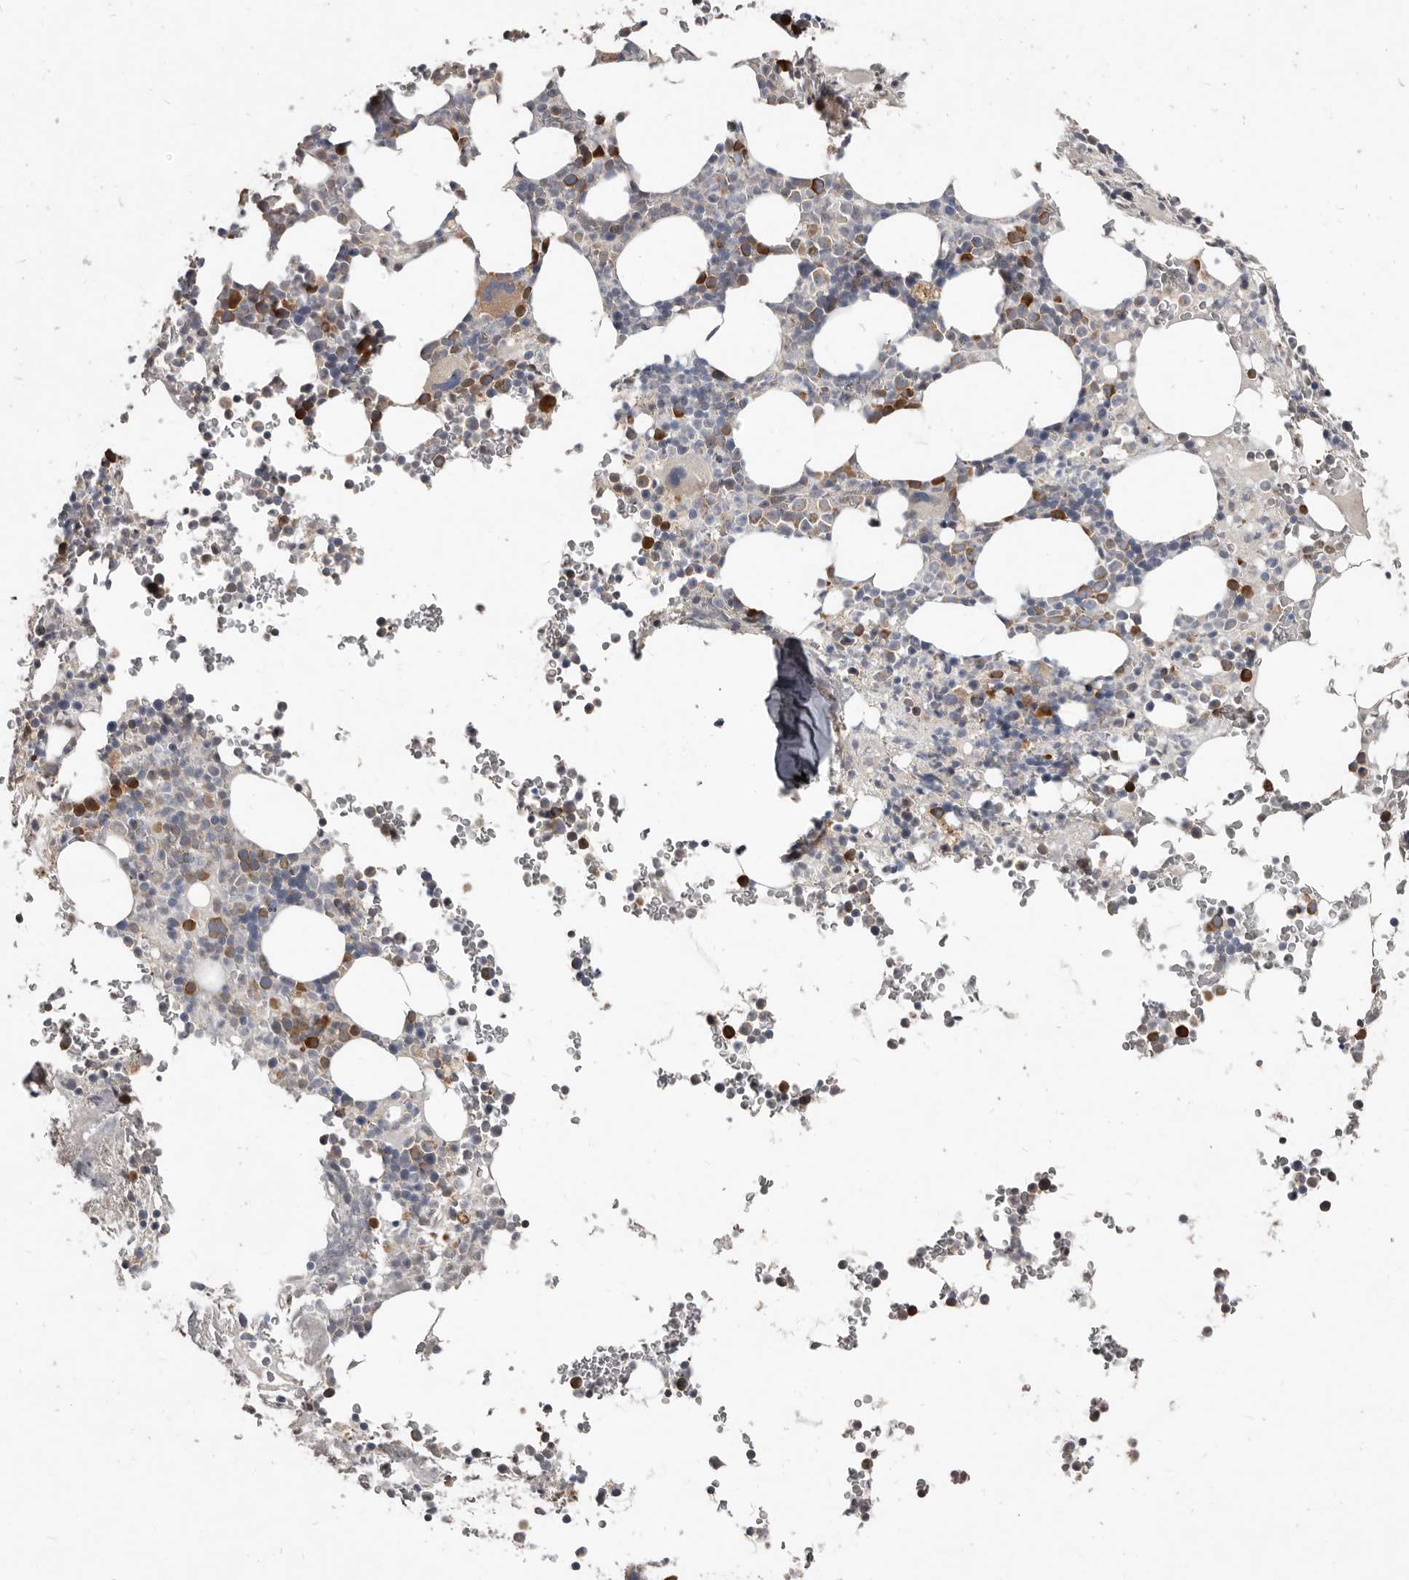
{"staining": {"intensity": "strong", "quantity": "<25%", "location": "cytoplasmic/membranous"}, "tissue": "bone marrow", "cell_type": "Hematopoietic cells", "image_type": "normal", "snomed": [{"axis": "morphology", "description": "Normal tissue, NOS"}, {"axis": "topography", "description": "Bone marrow"}], "caption": "The micrograph displays immunohistochemical staining of unremarkable bone marrow. There is strong cytoplasmic/membranous positivity is identified in about <25% of hematopoietic cells.", "gene": "AKNAD1", "patient": {"sex": "male", "age": 58}}